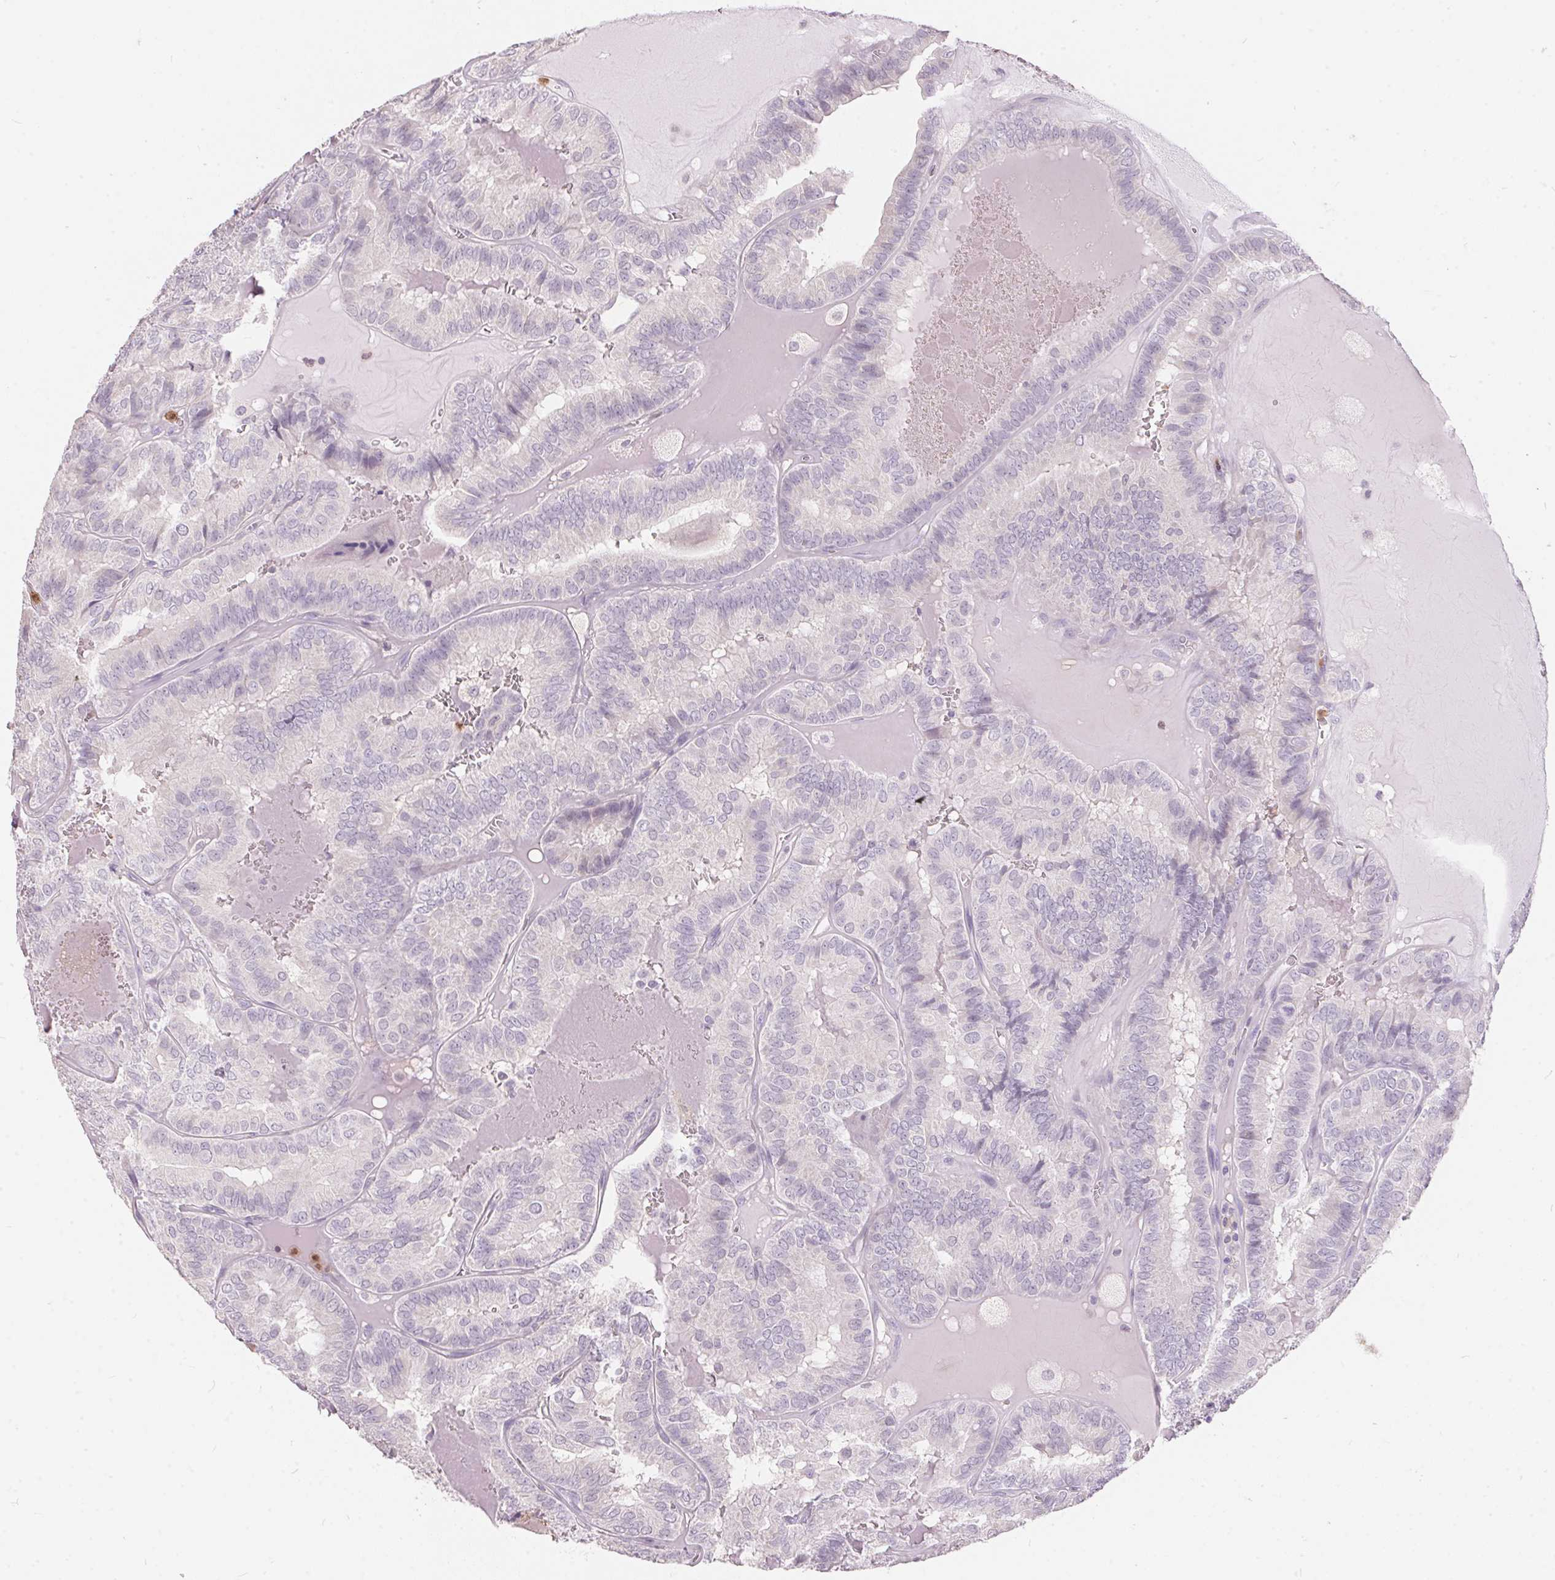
{"staining": {"intensity": "negative", "quantity": "none", "location": "none"}, "tissue": "thyroid cancer", "cell_type": "Tumor cells", "image_type": "cancer", "snomed": [{"axis": "morphology", "description": "Papillary adenocarcinoma, NOS"}, {"axis": "topography", "description": "Thyroid gland"}], "caption": "Tumor cells are negative for protein expression in human thyroid cancer (papillary adenocarcinoma).", "gene": "SERPINB1", "patient": {"sex": "female", "age": 75}}